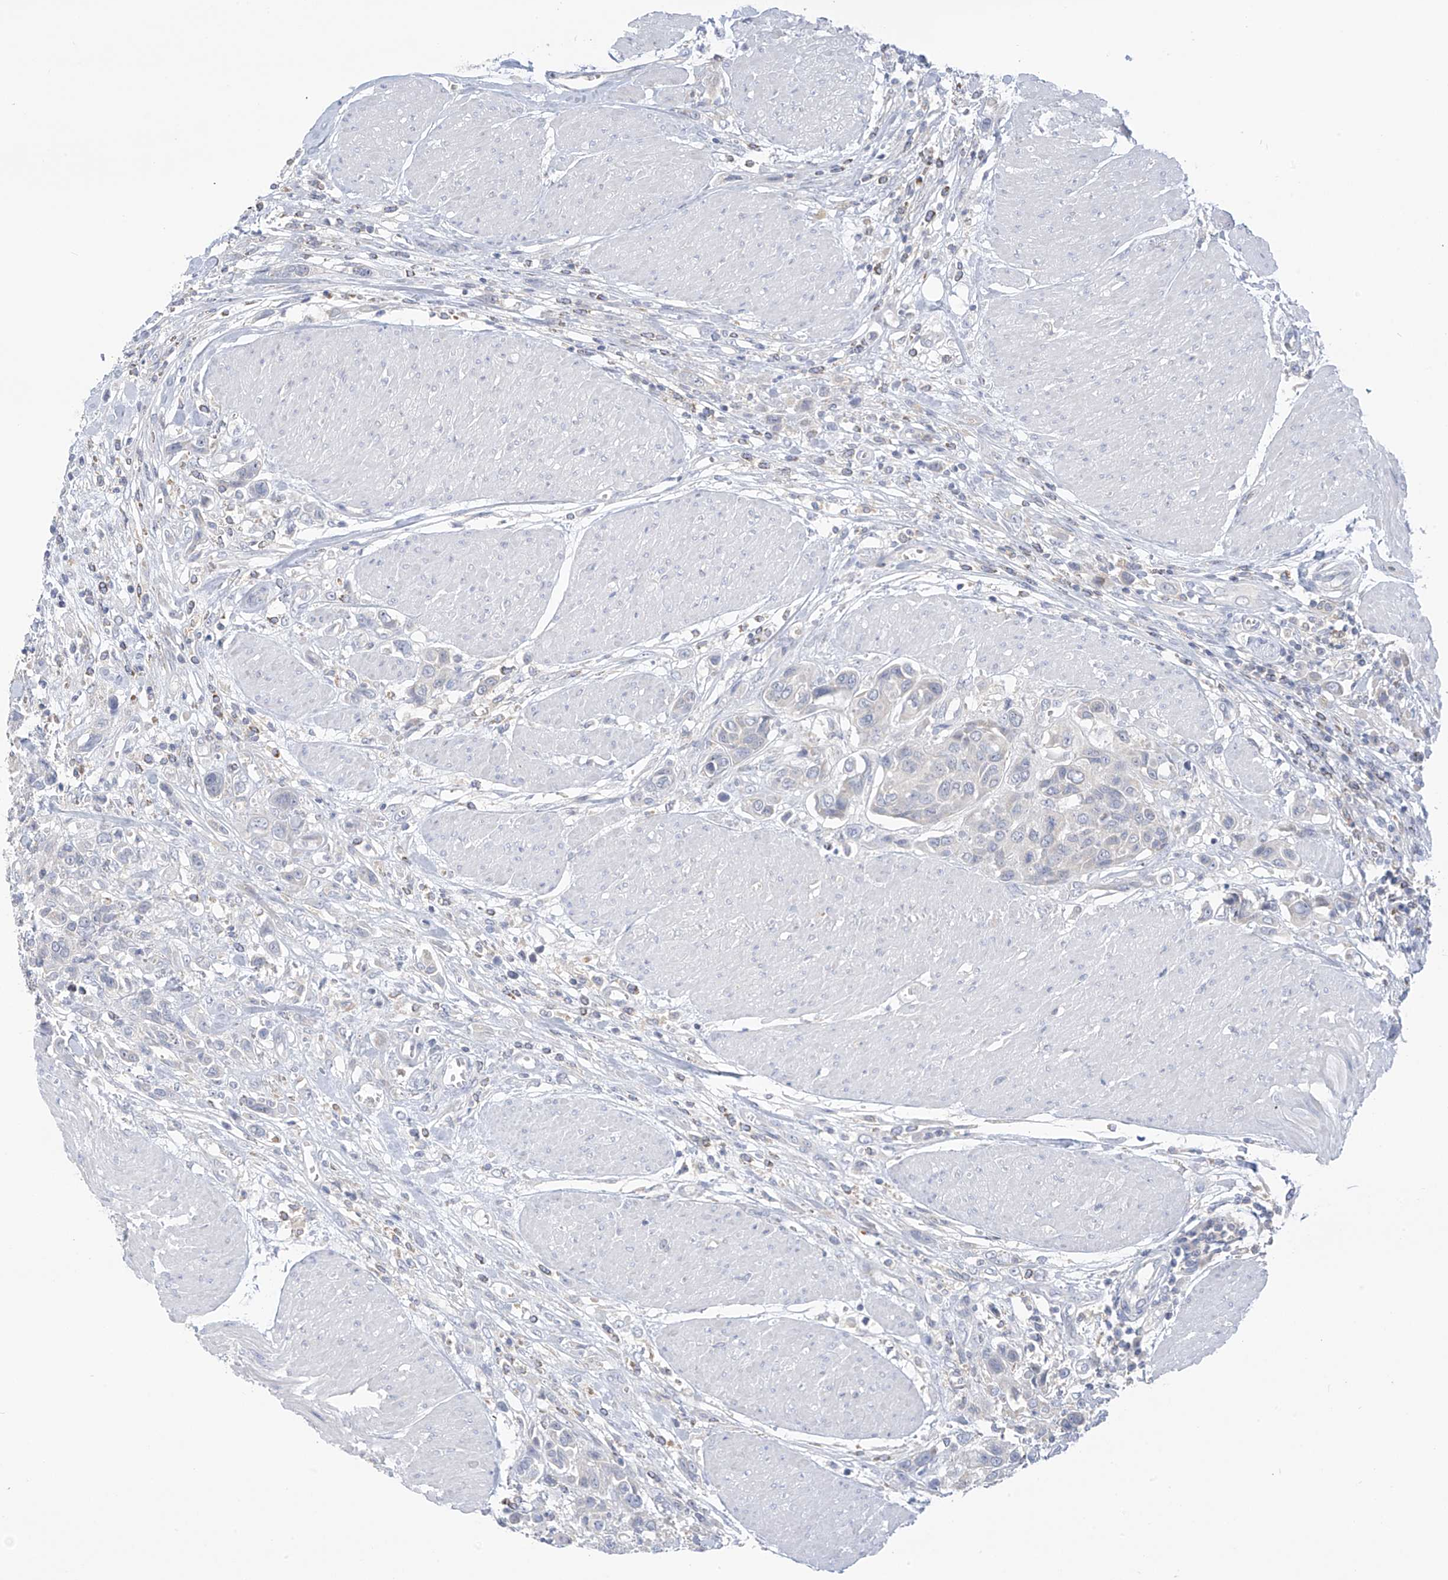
{"staining": {"intensity": "negative", "quantity": "none", "location": "none"}, "tissue": "urothelial cancer", "cell_type": "Tumor cells", "image_type": "cancer", "snomed": [{"axis": "morphology", "description": "Urothelial carcinoma, High grade"}, {"axis": "topography", "description": "Urinary bladder"}], "caption": "IHC histopathology image of neoplastic tissue: high-grade urothelial carcinoma stained with DAB (3,3'-diaminobenzidine) reveals no significant protein expression in tumor cells. (Stains: DAB (3,3'-diaminobenzidine) immunohistochemistry (IHC) with hematoxylin counter stain, Microscopy: brightfield microscopy at high magnification).", "gene": "SLC6A12", "patient": {"sex": "male", "age": 50}}